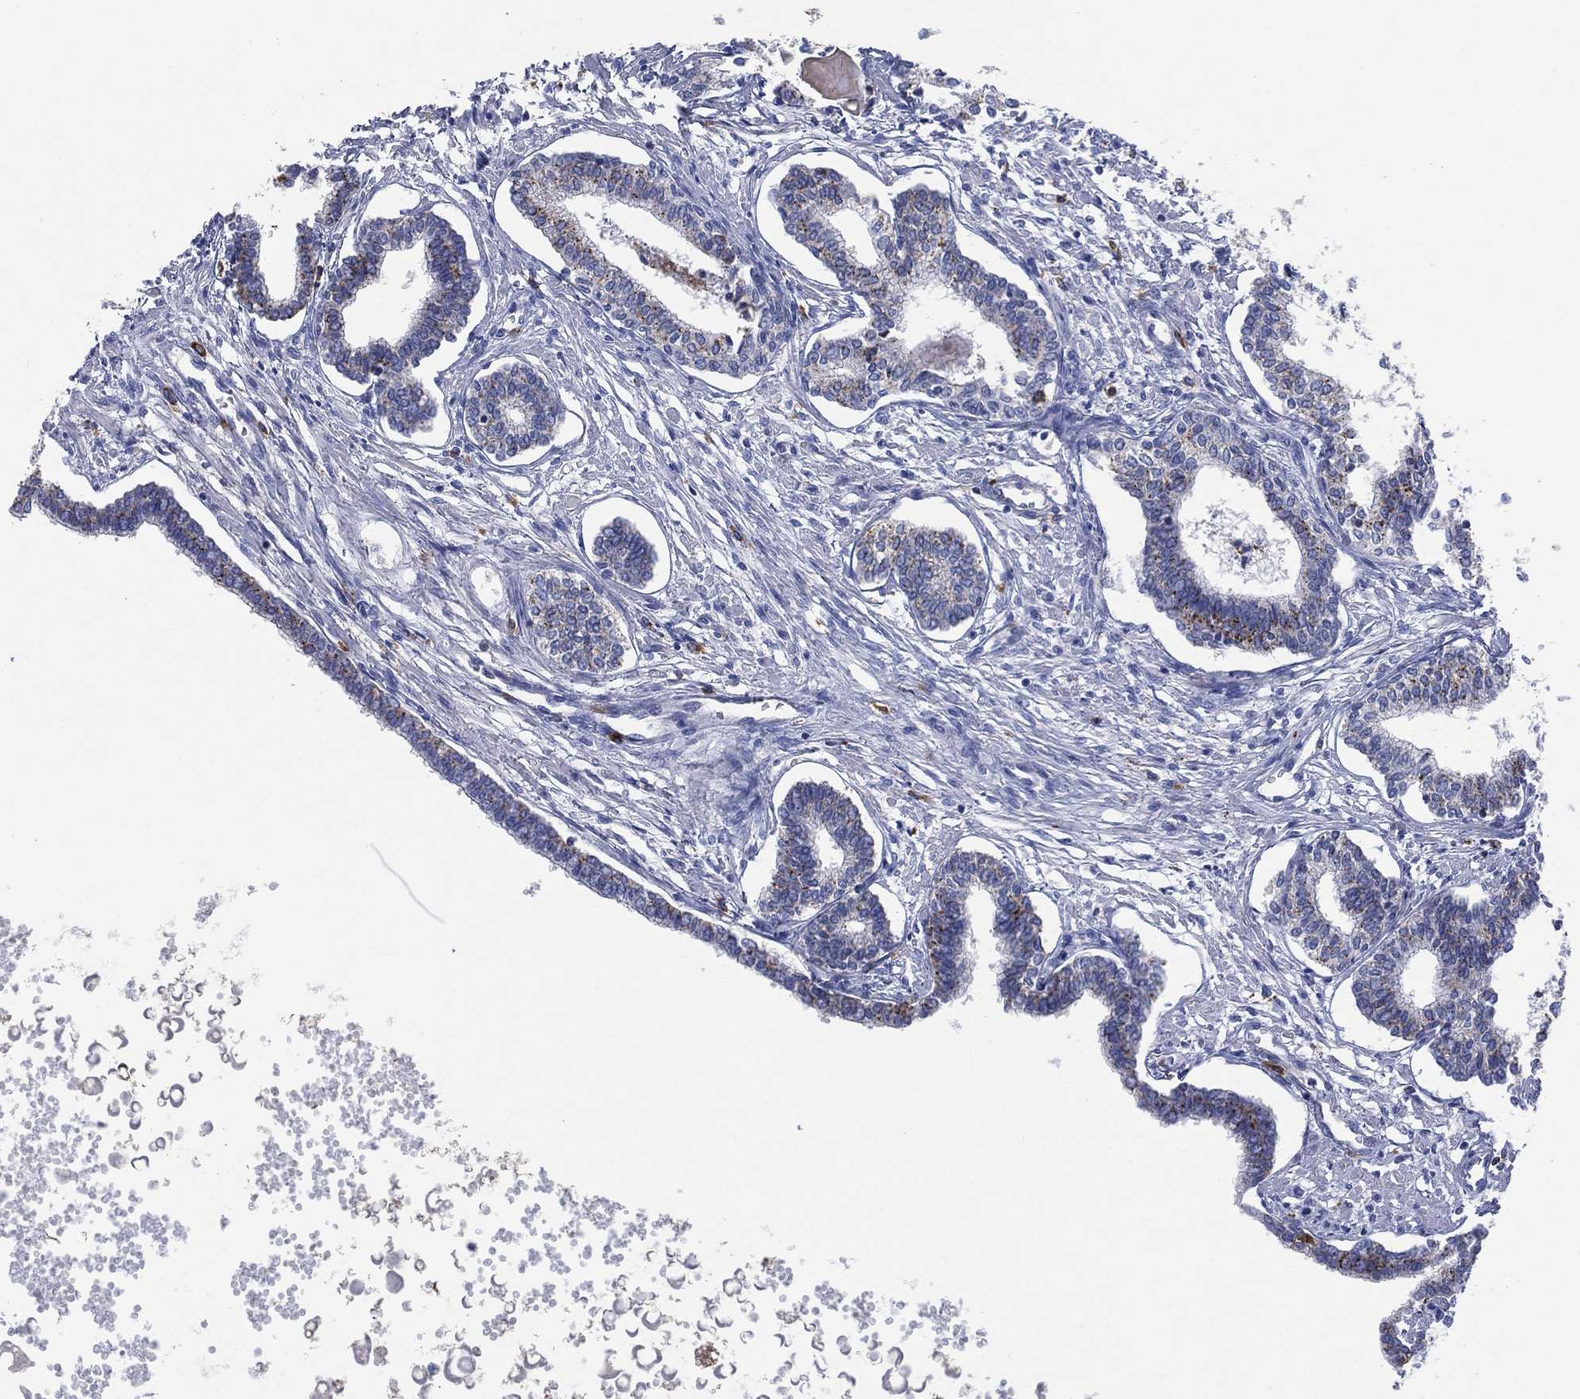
{"staining": {"intensity": "moderate", "quantity": "<25%", "location": "cytoplasmic/membranous"}, "tissue": "prostate", "cell_type": "Glandular cells", "image_type": "normal", "snomed": [{"axis": "morphology", "description": "Normal tissue, NOS"}, {"axis": "topography", "description": "Prostate"}], "caption": "Immunohistochemistry histopathology image of normal prostate: human prostate stained using IHC displays low levels of moderate protein expression localized specifically in the cytoplasmic/membranous of glandular cells, appearing as a cytoplasmic/membranous brown color.", "gene": "GALNS", "patient": {"sex": "male", "age": 60}}